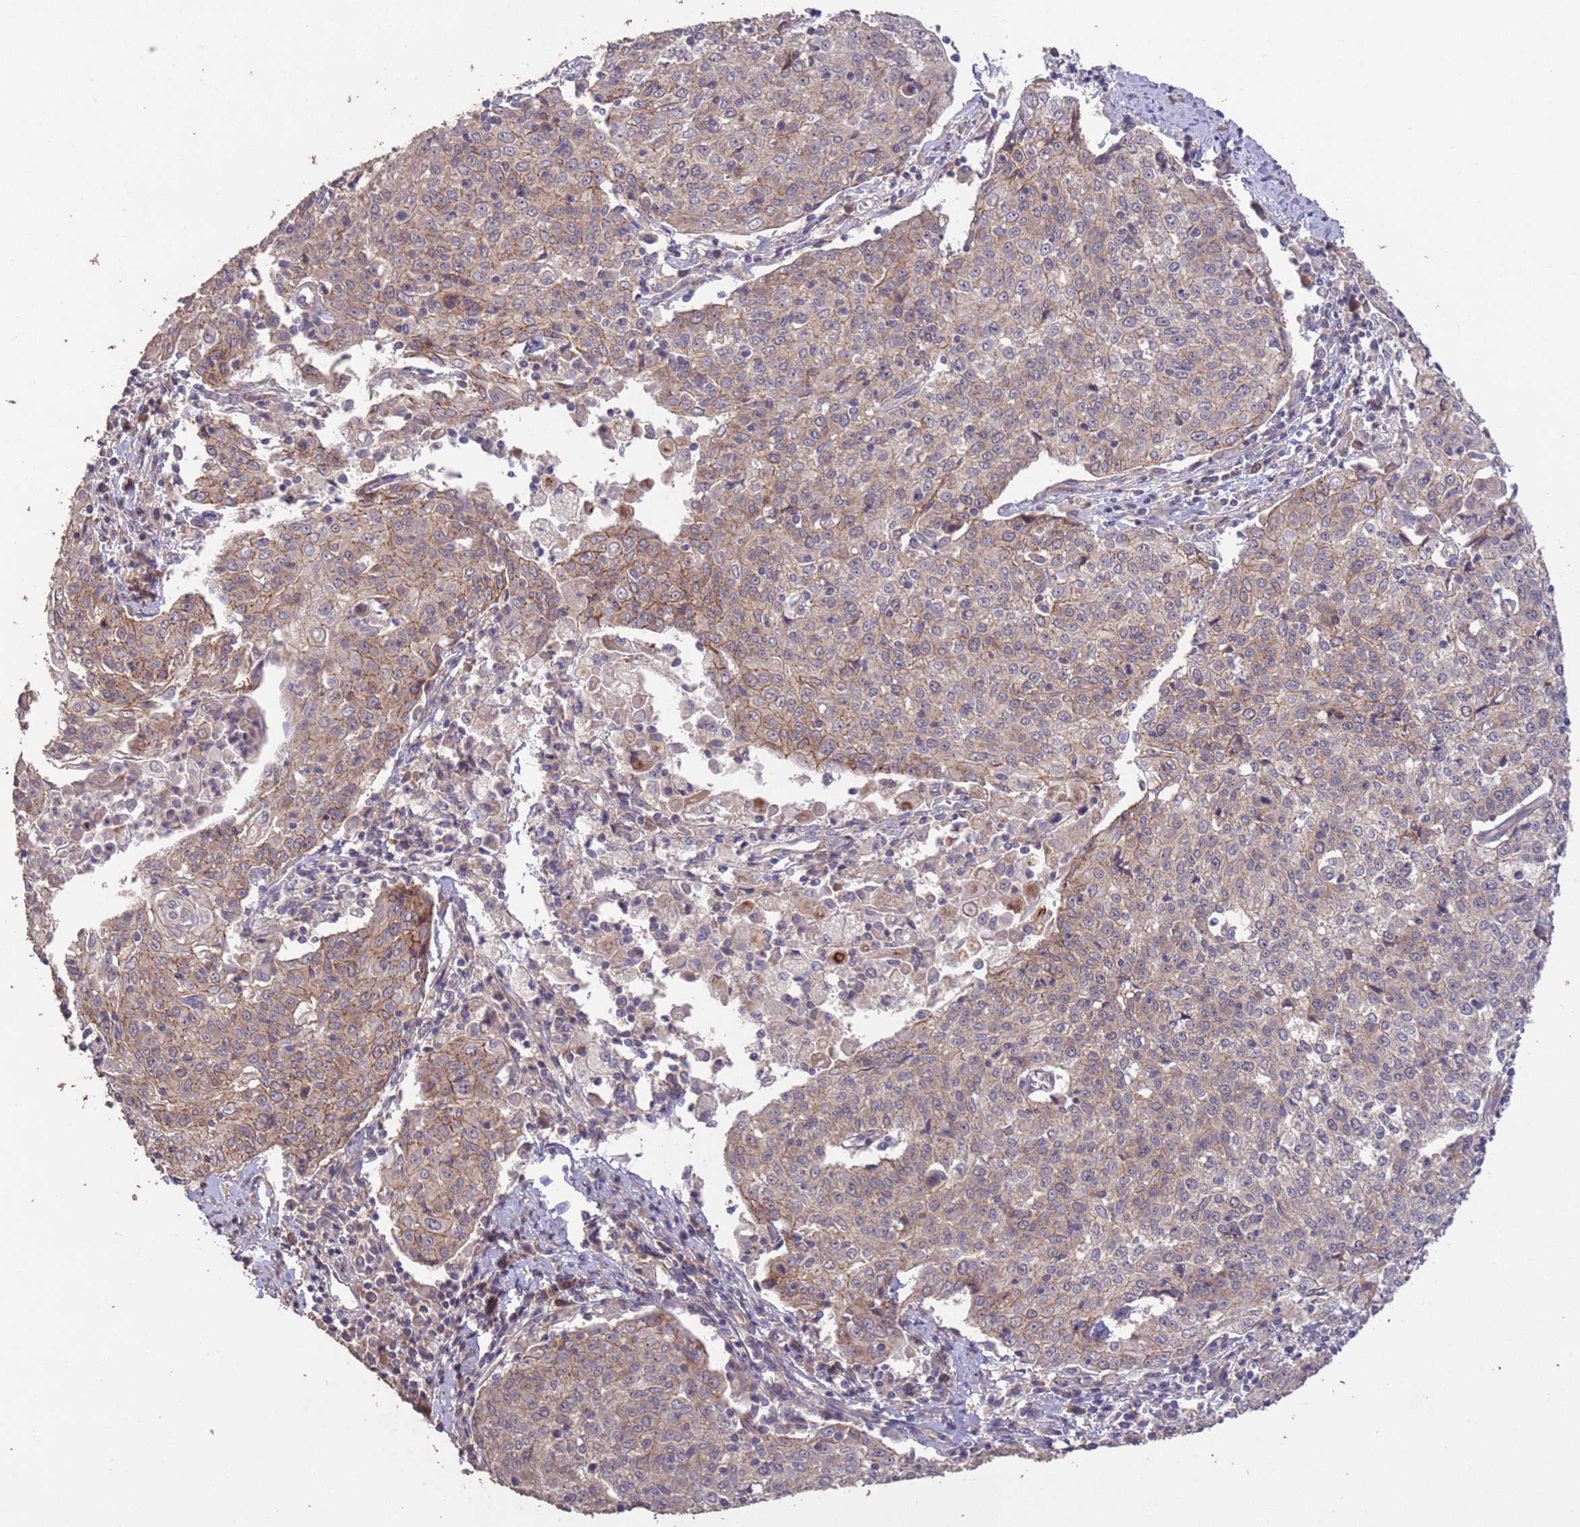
{"staining": {"intensity": "moderate", "quantity": ">75%", "location": "cytoplasmic/membranous"}, "tissue": "cervical cancer", "cell_type": "Tumor cells", "image_type": "cancer", "snomed": [{"axis": "morphology", "description": "Squamous cell carcinoma, NOS"}, {"axis": "topography", "description": "Cervix"}], "caption": "Cervical cancer (squamous cell carcinoma) stained for a protein (brown) shows moderate cytoplasmic/membranous positive expression in about >75% of tumor cells.", "gene": "SLC9B2", "patient": {"sex": "female", "age": 48}}